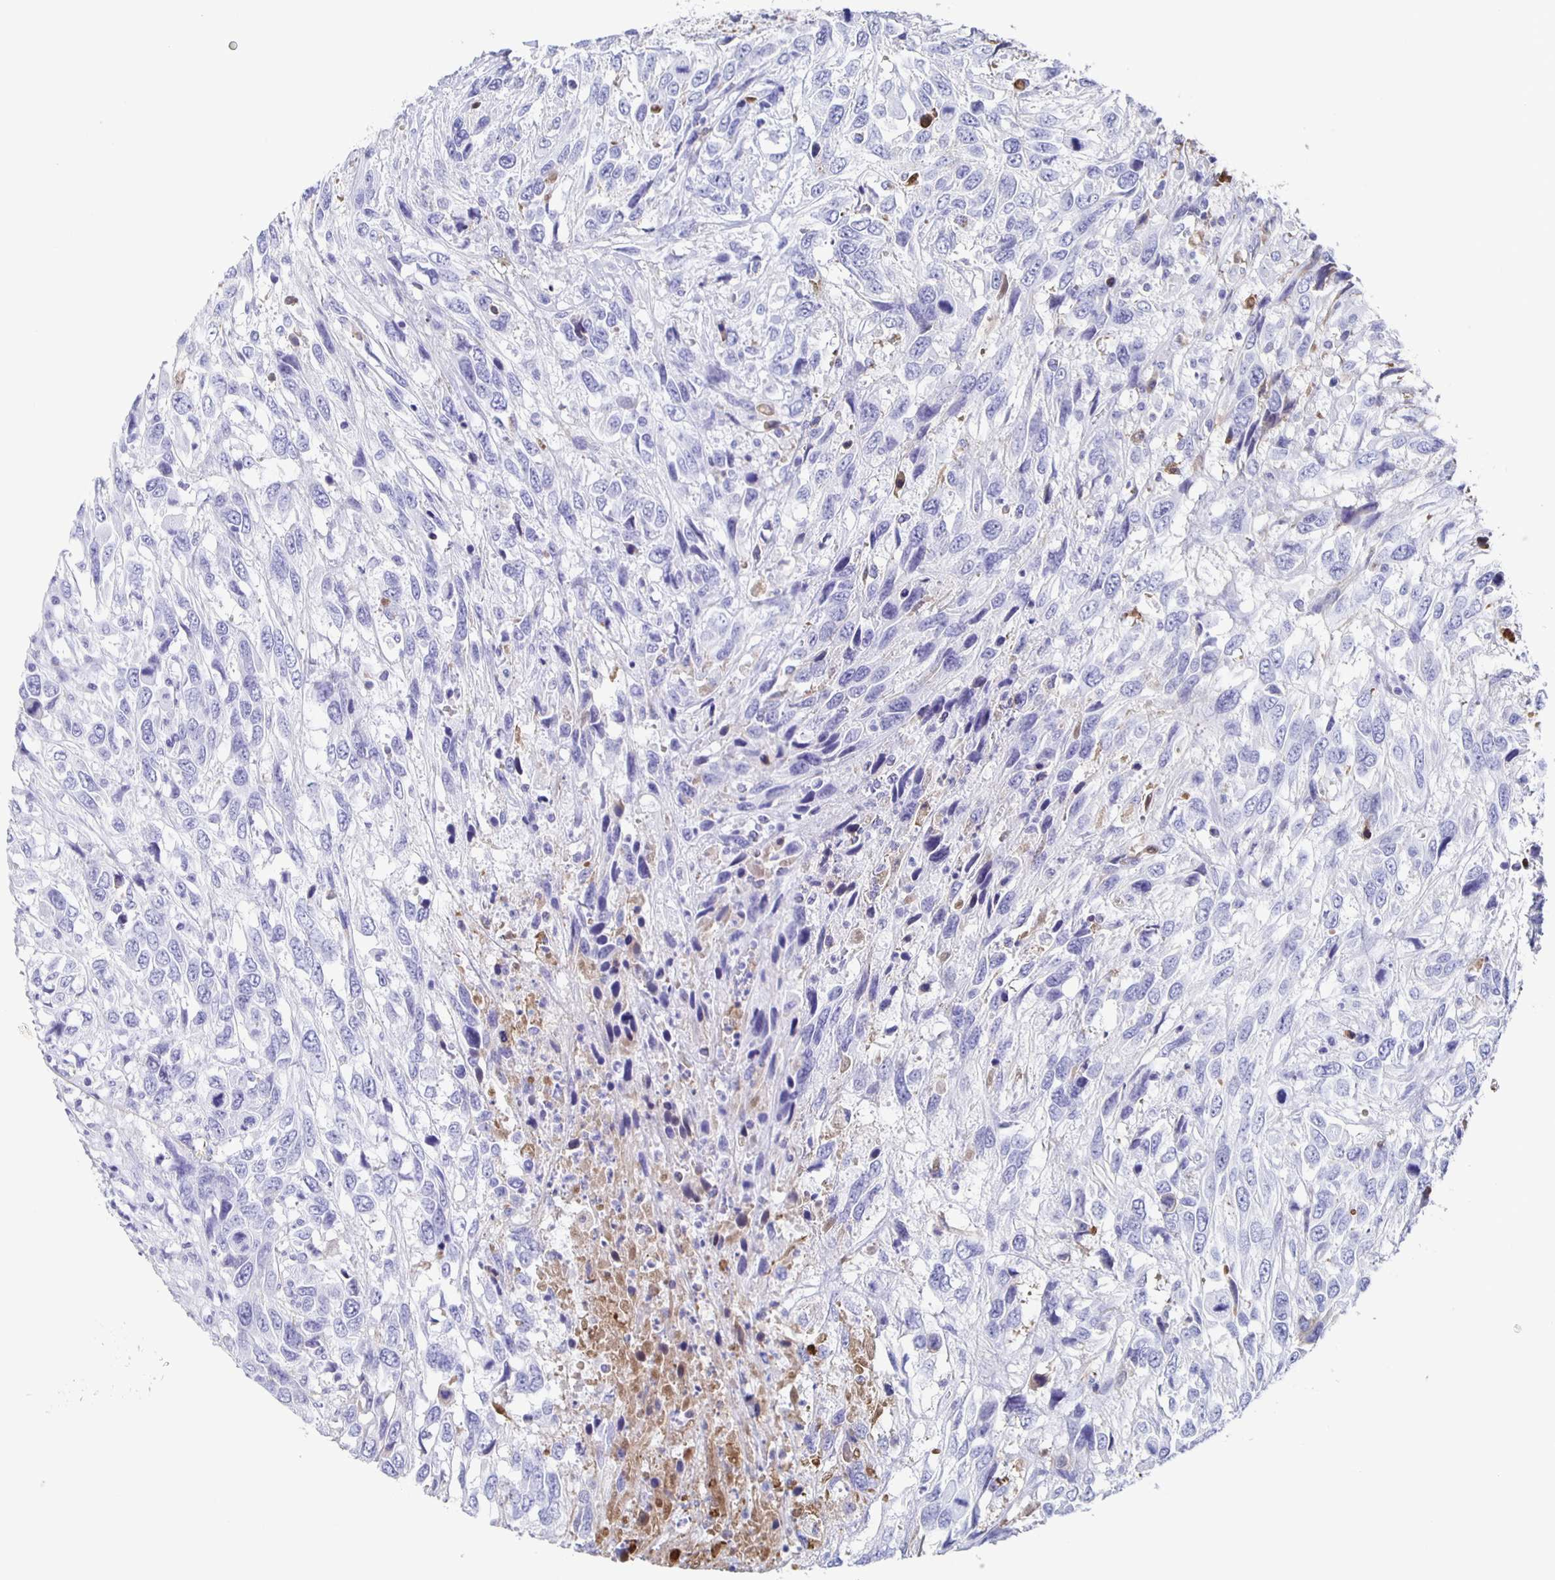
{"staining": {"intensity": "negative", "quantity": "none", "location": "none"}, "tissue": "urothelial cancer", "cell_type": "Tumor cells", "image_type": "cancer", "snomed": [{"axis": "morphology", "description": "Urothelial carcinoma, High grade"}, {"axis": "topography", "description": "Urinary bladder"}], "caption": "This is an IHC histopathology image of human urothelial carcinoma (high-grade). There is no positivity in tumor cells.", "gene": "FGA", "patient": {"sex": "female", "age": 70}}